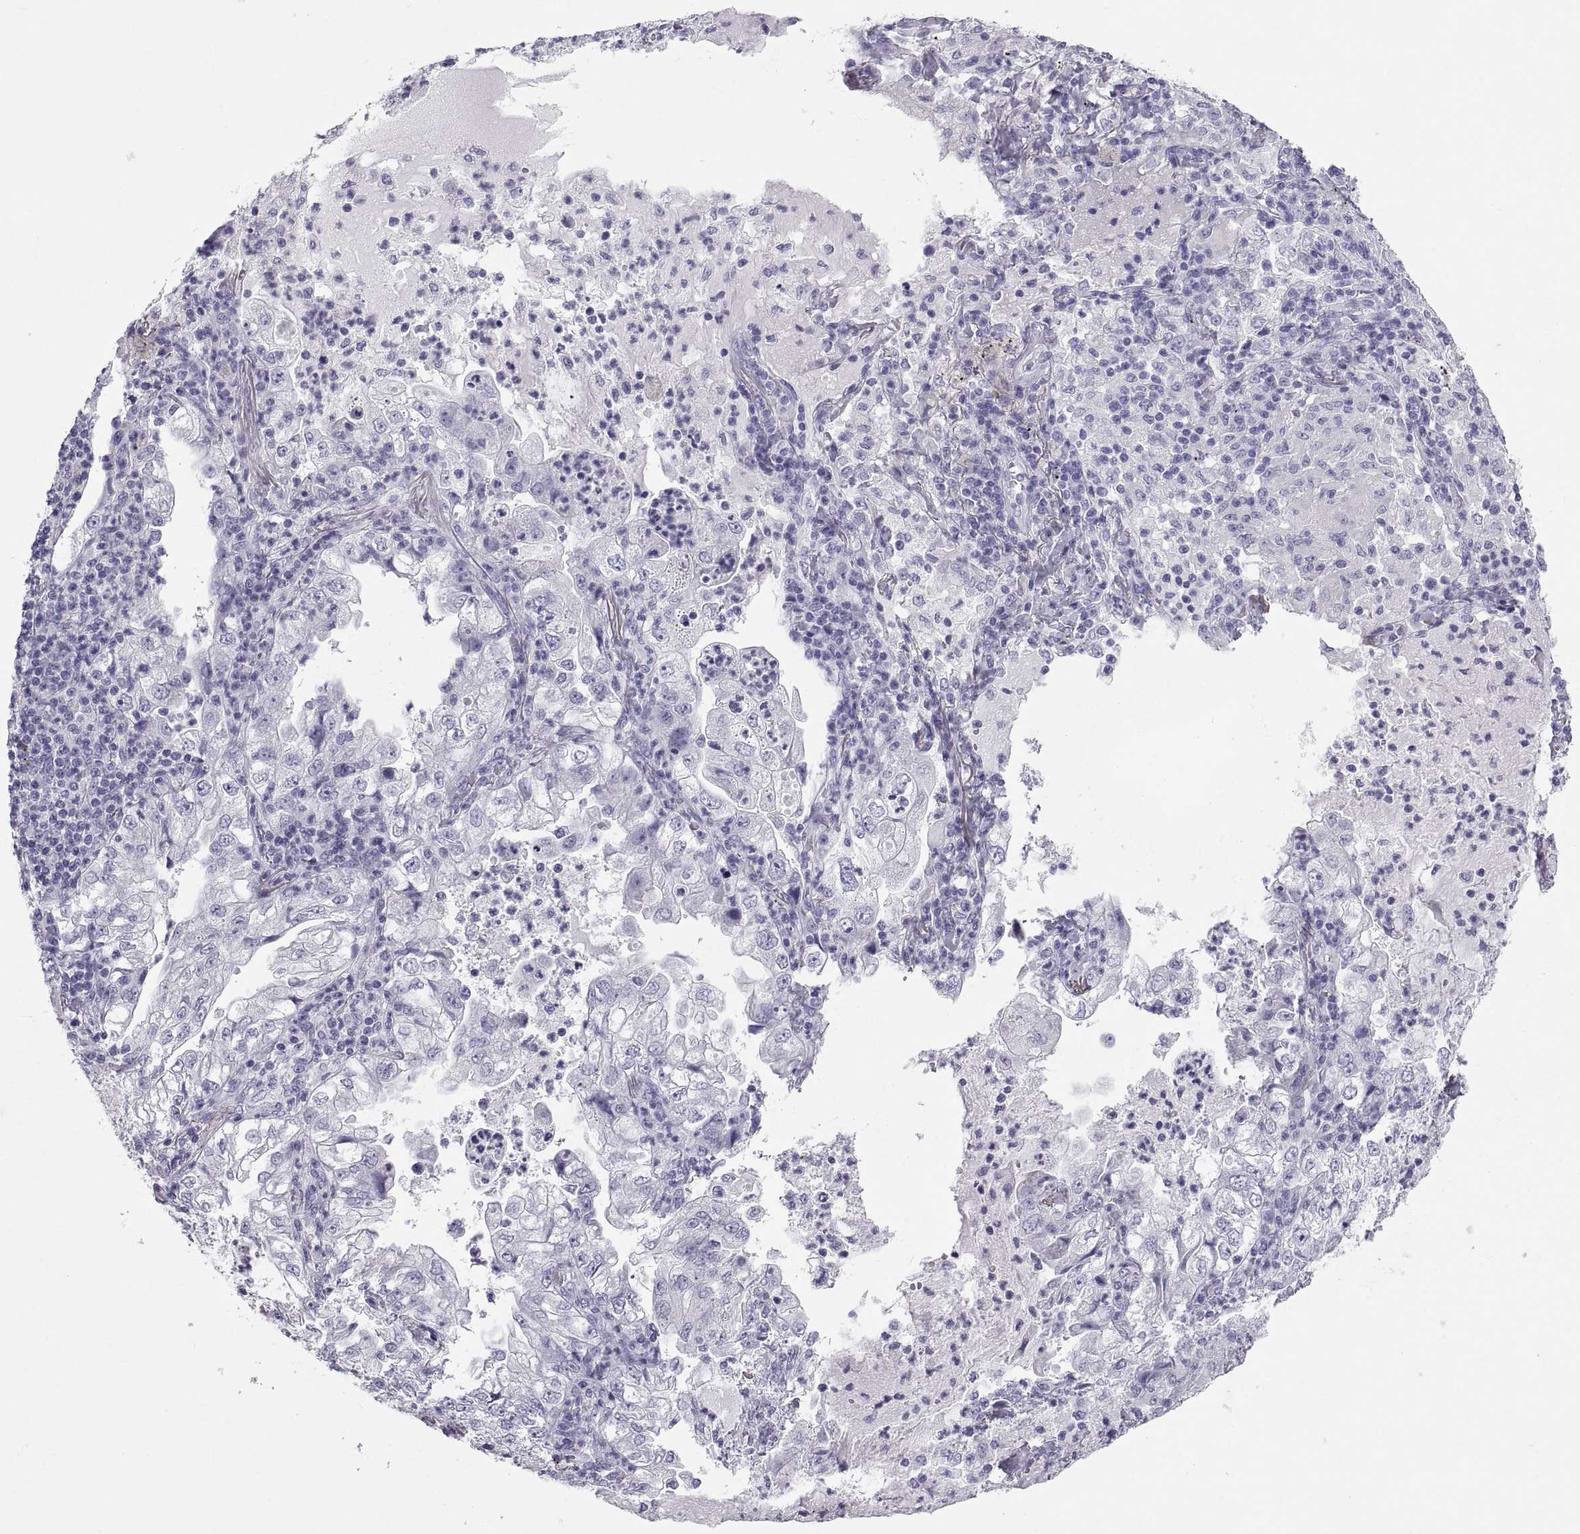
{"staining": {"intensity": "negative", "quantity": "none", "location": "none"}, "tissue": "lung cancer", "cell_type": "Tumor cells", "image_type": "cancer", "snomed": [{"axis": "morphology", "description": "Adenocarcinoma, NOS"}, {"axis": "topography", "description": "Lung"}], "caption": "A photomicrograph of human adenocarcinoma (lung) is negative for staining in tumor cells.", "gene": "PCSK1N", "patient": {"sex": "female", "age": 73}}